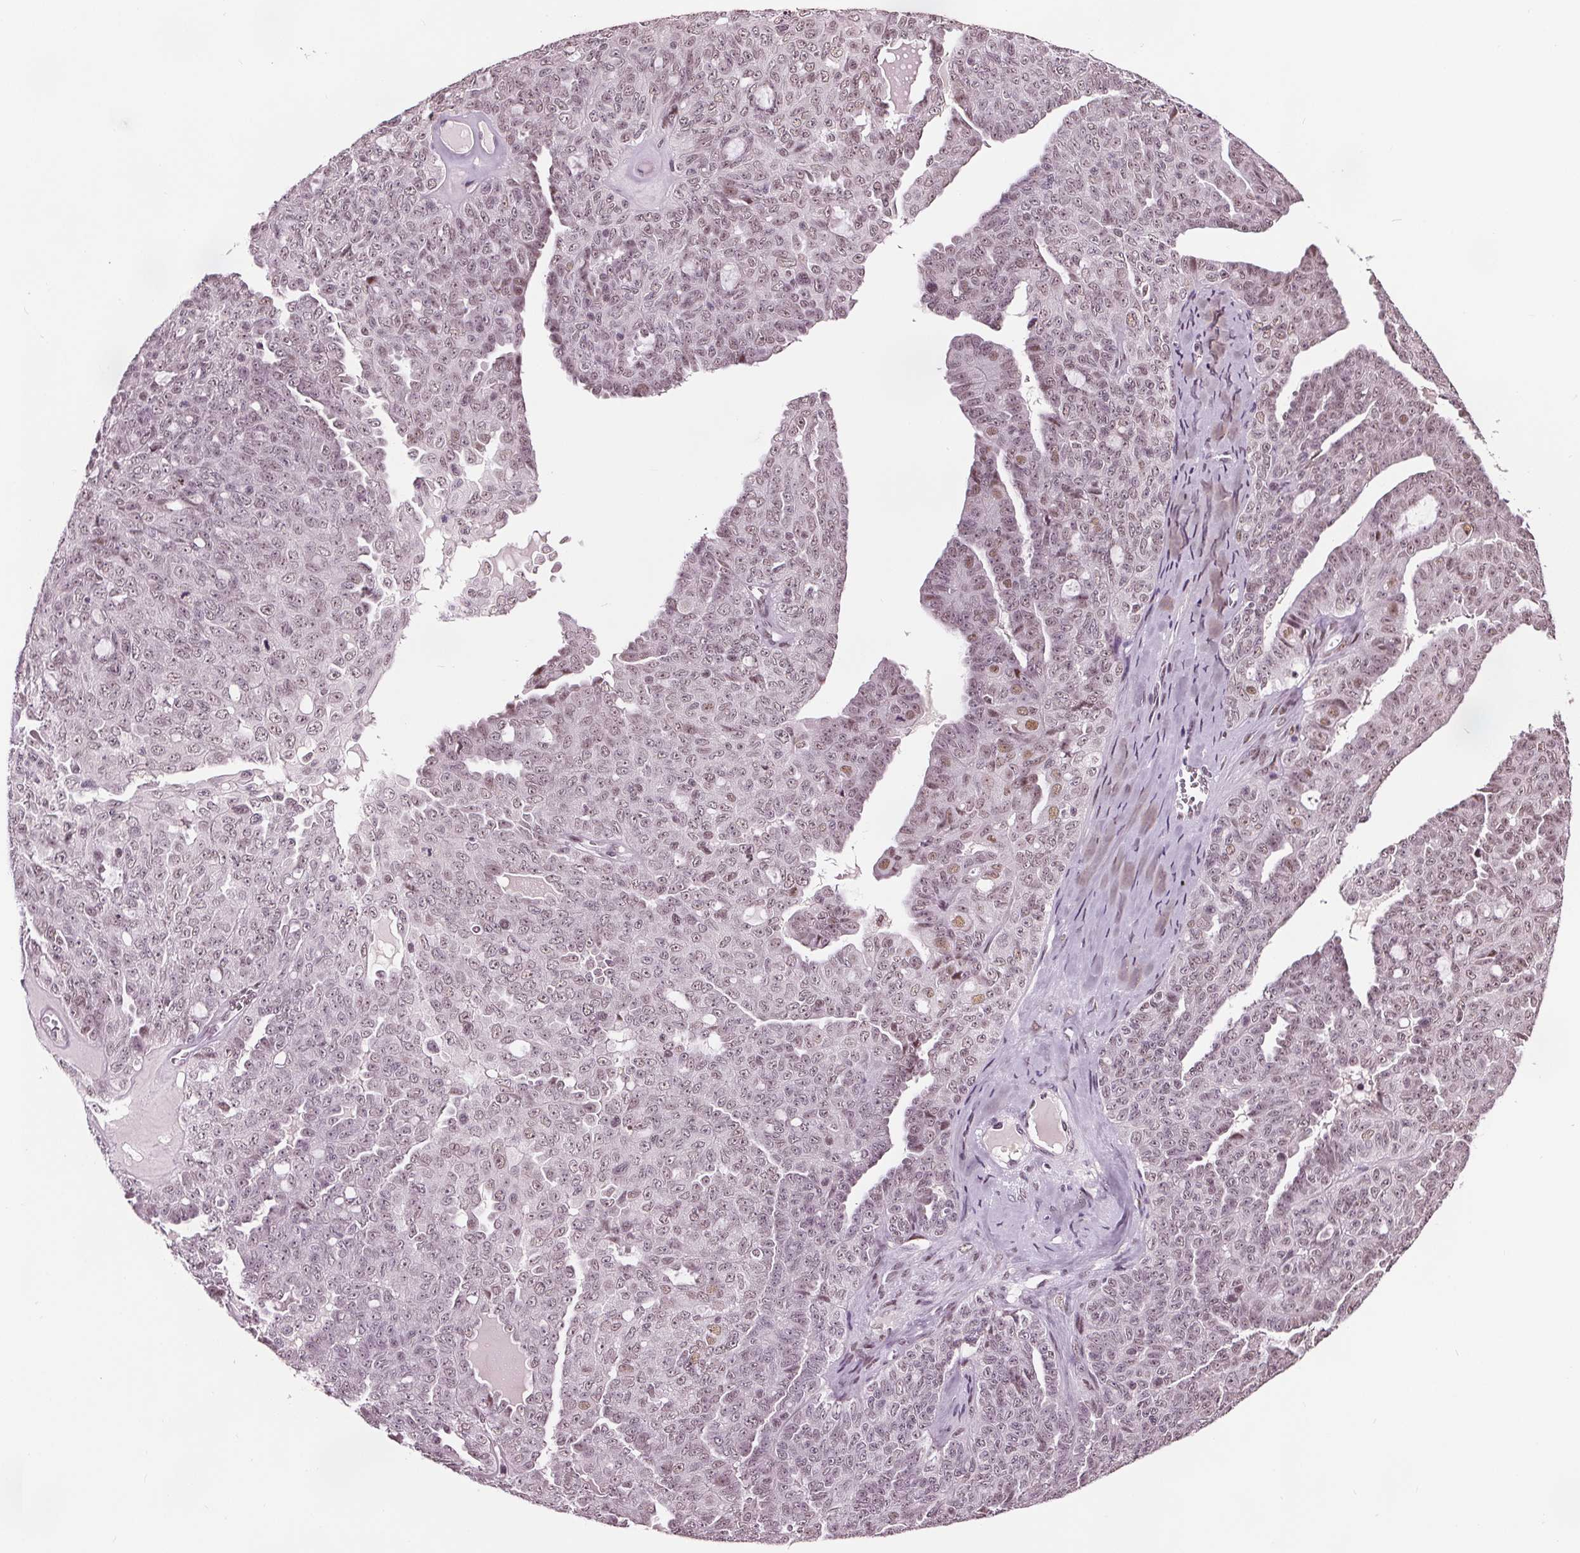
{"staining": {"intensity": "weak", "quantity": "25%-75%", "location": "nuclear"}, "tissue": "ovarian cancer", "cell_type": "Tumor cells", "image_type": "cancer", "snomed": [{"axis": "morphology", "description": "Cystadenocarcinoma, serous, NOS"}, {"axis": "topography", "description": "Ovary"}], "caption": "Ovarian cancer (serous cystadenocarcinoma) stained for a protein exhibits weak nuclear positivity in tumor cells.", "gene": "IWS1", "patient": {"sex": "female", "age": 71}}